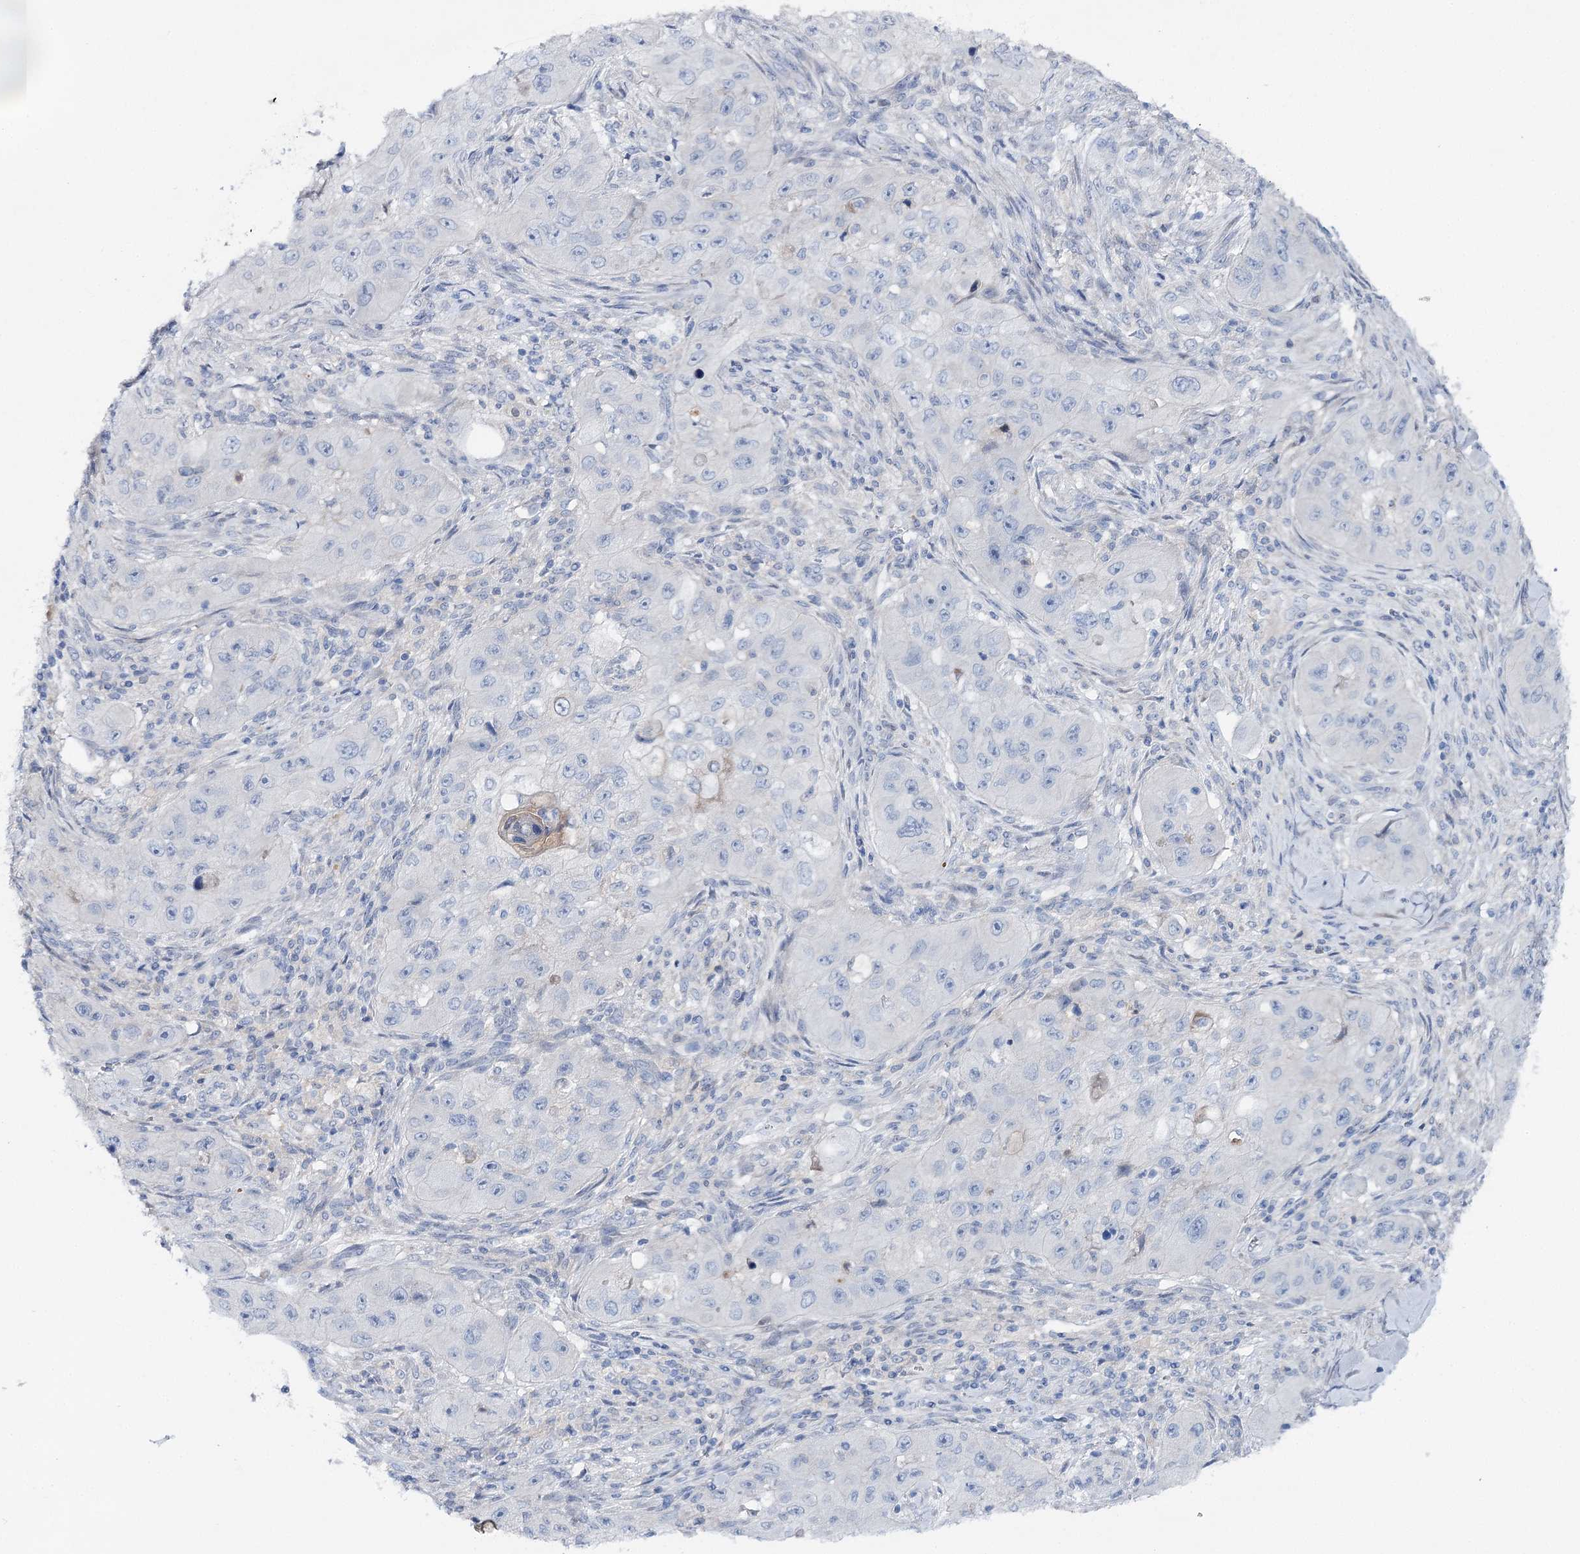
{"staining": {"intensity": "negative", "quantity": "none", "location": "none"}, "tissue": "skin cancer", "cell_type": "Tumor cells", "image_type": "cancer", "snomed": [{"axis": "morphology", "description": "Squamous cell carcinoma, NOS"}, {"axis": "topography", "description": "Skin"}, {"axis": "topography", "description": "Subcutis"}], "caption": "Immunohistochemistry (IHC) photomicrograph of neoplastic tissue: skin squamous cell carcinoma stained with DAB displays no significant protein staining in tumor cells. (DAB (3,3'-diaminobenzidine) immunohistochemistry (IHC), high magnification).", "gene": "LRRC14B", "patient": {"sex": "male", "age": 73}}